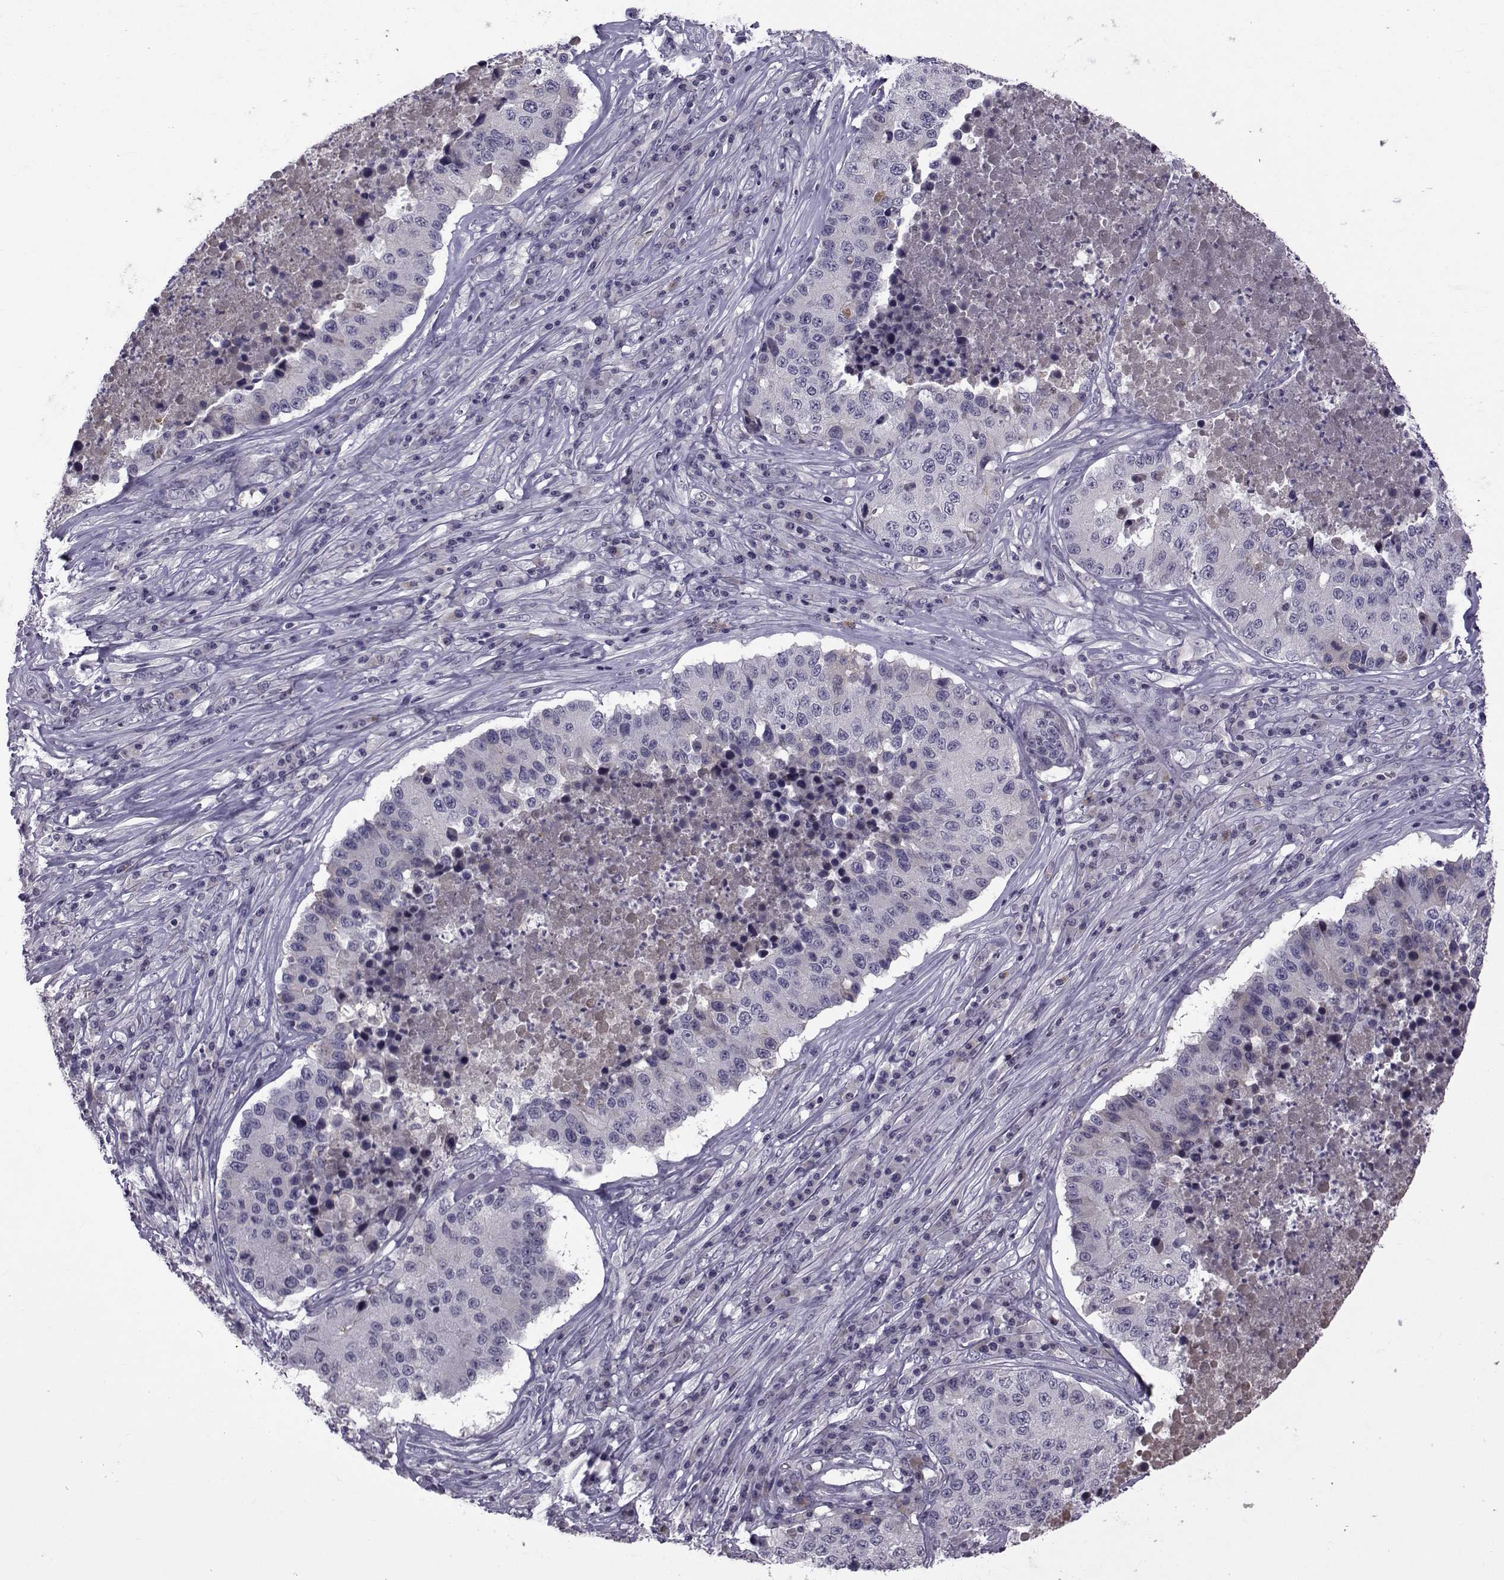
{"staining": {"intensity": "negative", "quantity": "none", "location": "none"}, "tissue": "stomach cancer", "cell_type": "Tumor cells", "image_type": "cancer", "snomed": [{"axis": "morphology", "description": "Adenocarcinoma, NOS"}, {"axis": "topography", "description": "Stomach"}], "caption": "Immunohistochemistry (IHC) image of human adenocarcinoma (stomach) stained for a protein (brown), which demonstrates no expression in tumor cells.", "gene": "TNFRSF11B", "patient": {"sex": "male", "age": 71}}